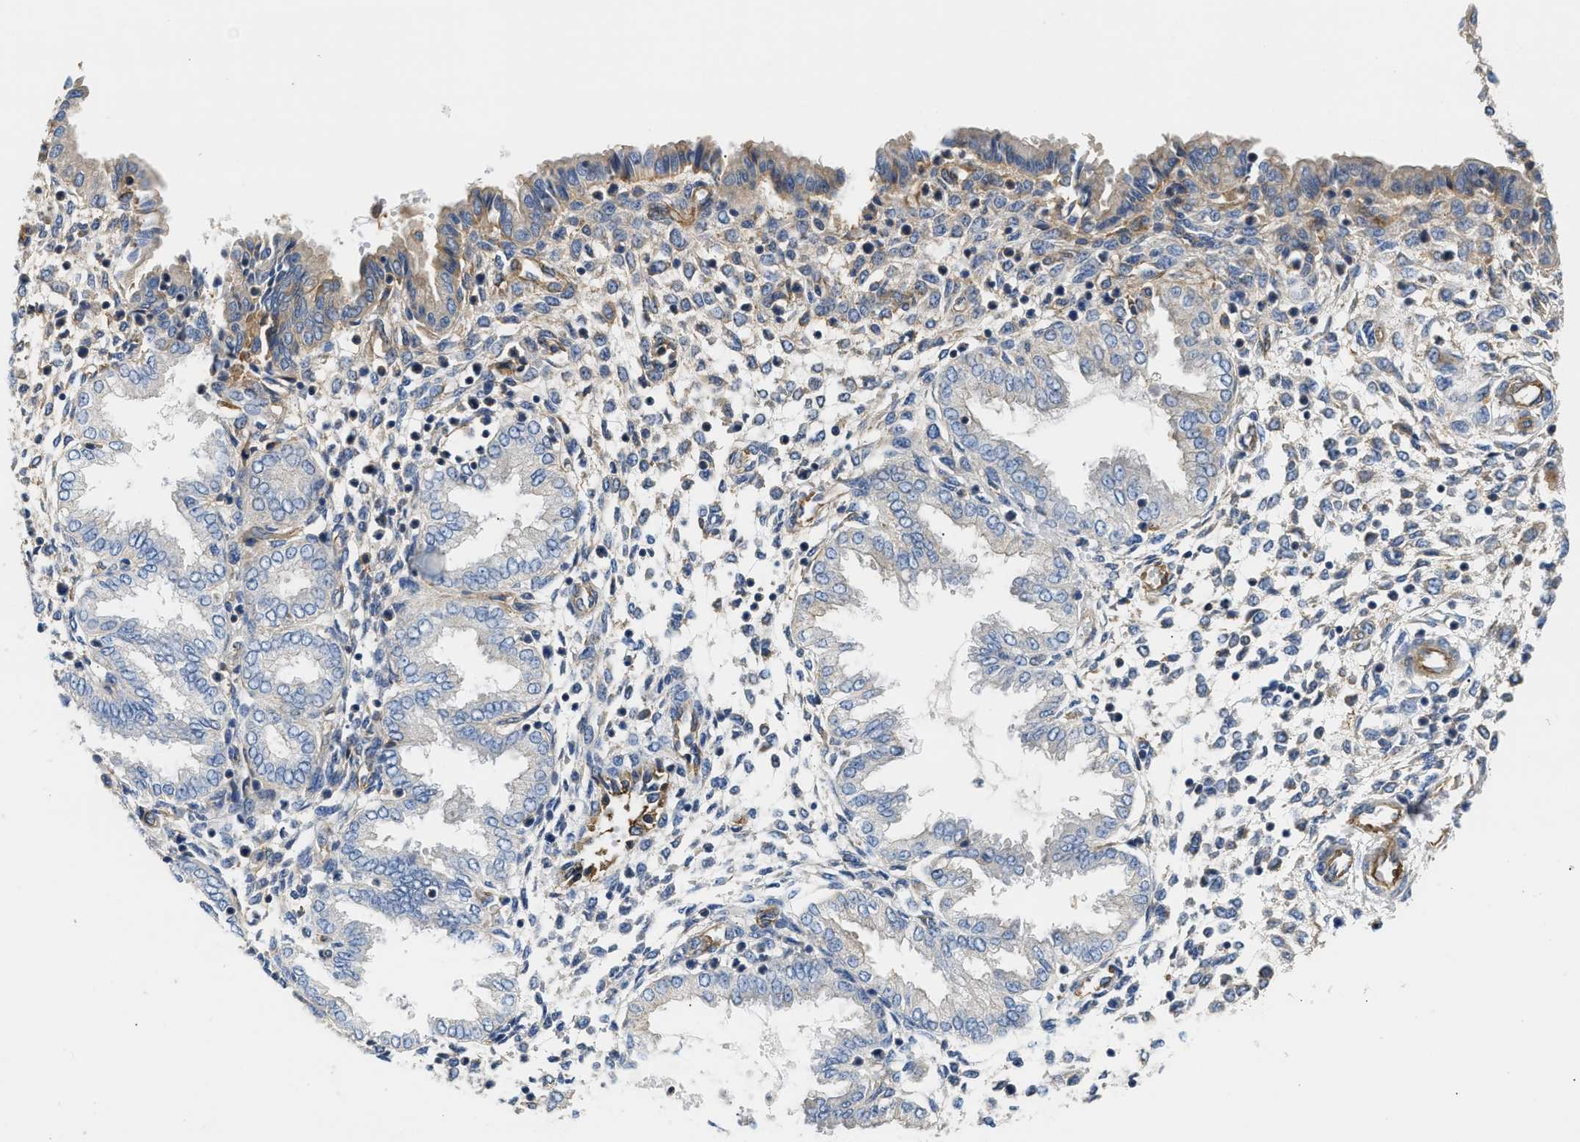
{"staining": {"intensity": "moderate", "quantity": "<25%", "location": "cytoplasmic/membranous"}, "tissue": "endometrium", "cell_type": "Cells in endometrial stroma", "image_type": "normal", "snomed": [{"axis": "morphology", "description": "Normal tissue, NOS"}, {"axis": "topography", "description": "Endometrium"}], "caption": "The image demonstrates immunohistochemical staining of normal endometrium. There is moderate cytoplasmic/membranous positivity is appreciated in approximately <25% of cells in endometrial stroma. Ihc stains the protein of interest in brown and the nuclei are stained blue.", "gene": "SAMD9L", "patient": {"sex": "female", "age": 33}}